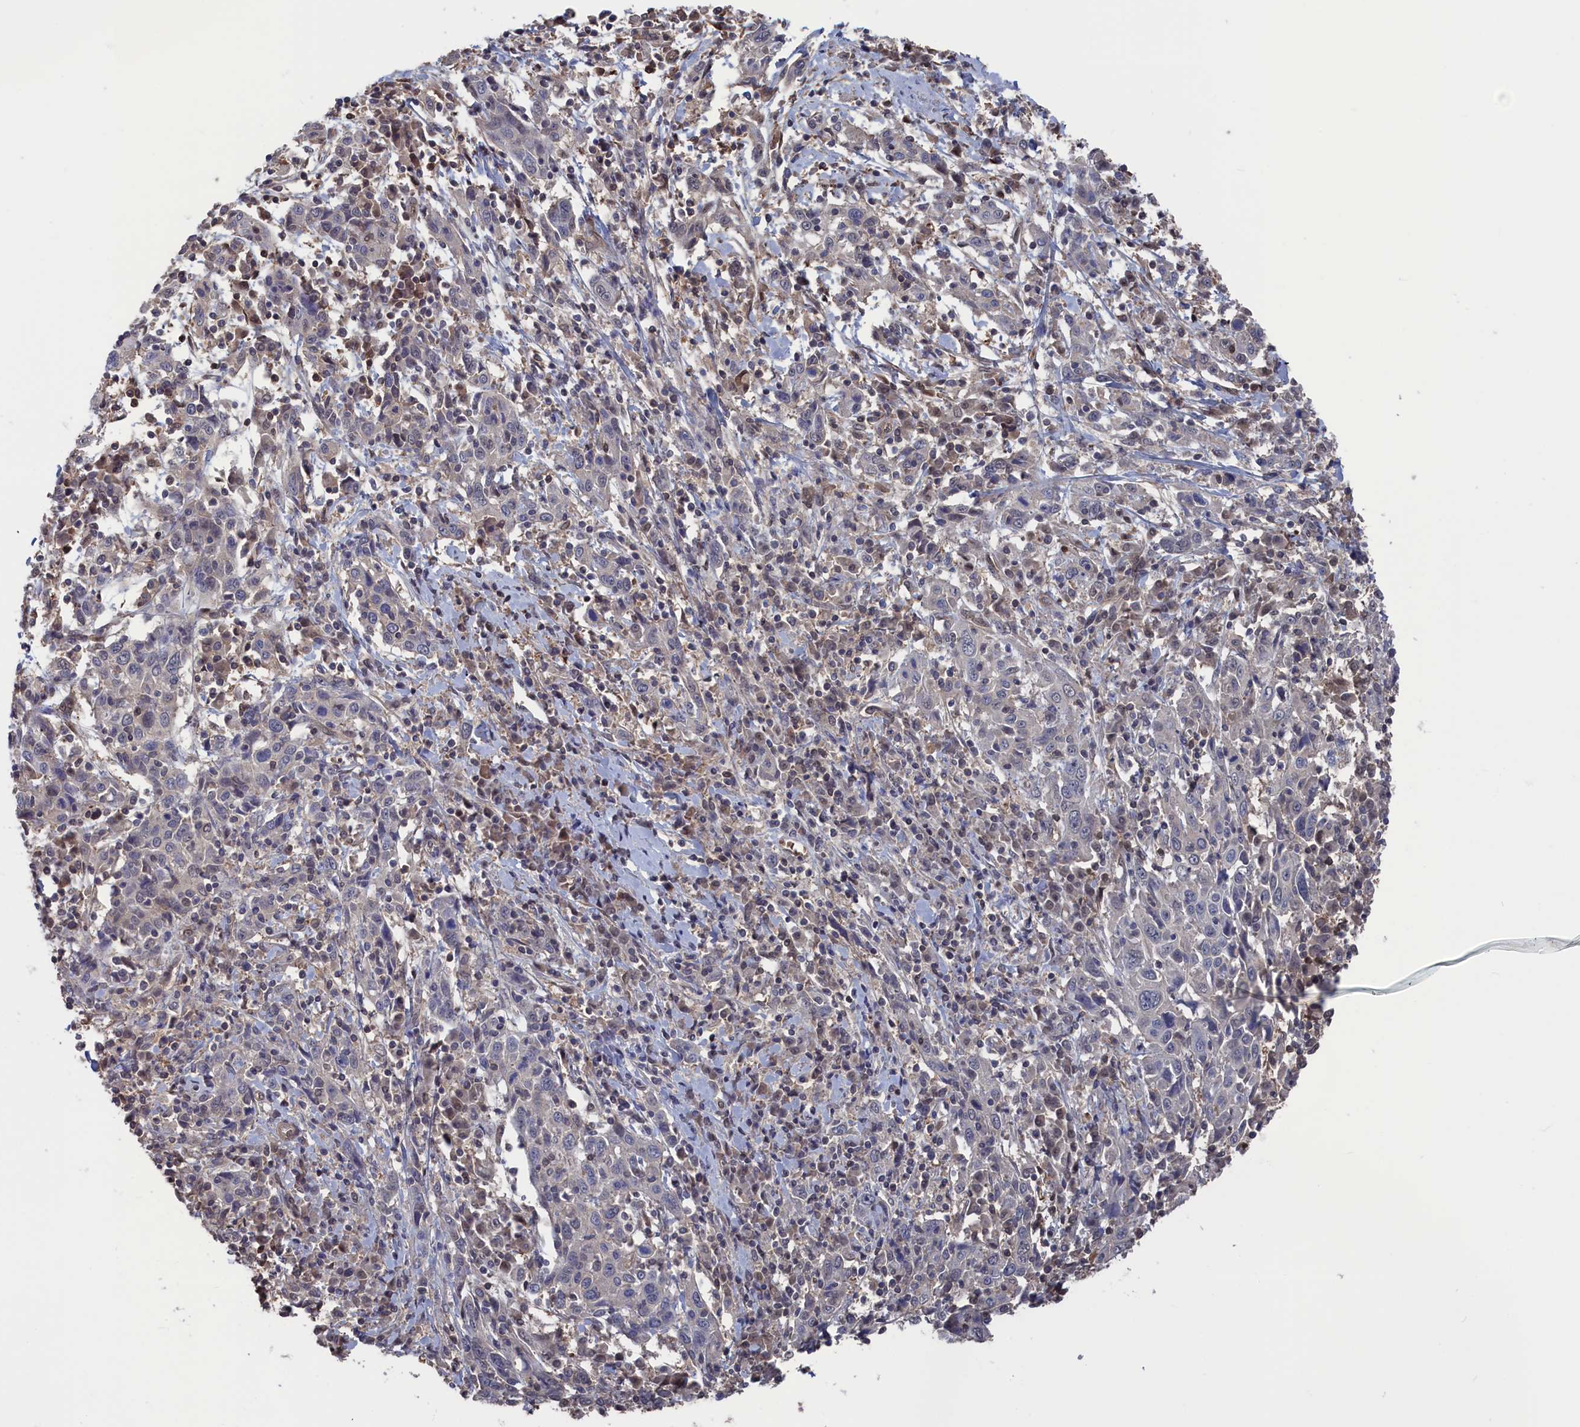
{"staining": {"intensity": "negative", "quantity": "none", "location": "none"}, "tissue": "cervical cancer", "cell_type": "Tumor cells", "image_type": "cancer", "snomed": [{"axis": "morphology", "description": "Squamous cell carcinoma, NOS"}, {"axis": "topography", "description": "Cervix"}], "caption": "Protein analysis of squamous cell carcinoma (cervical) displays no significant positivity in tumor cells.", "gene": "NUTF2", "patient": {"sex": "female", "age": 46}}